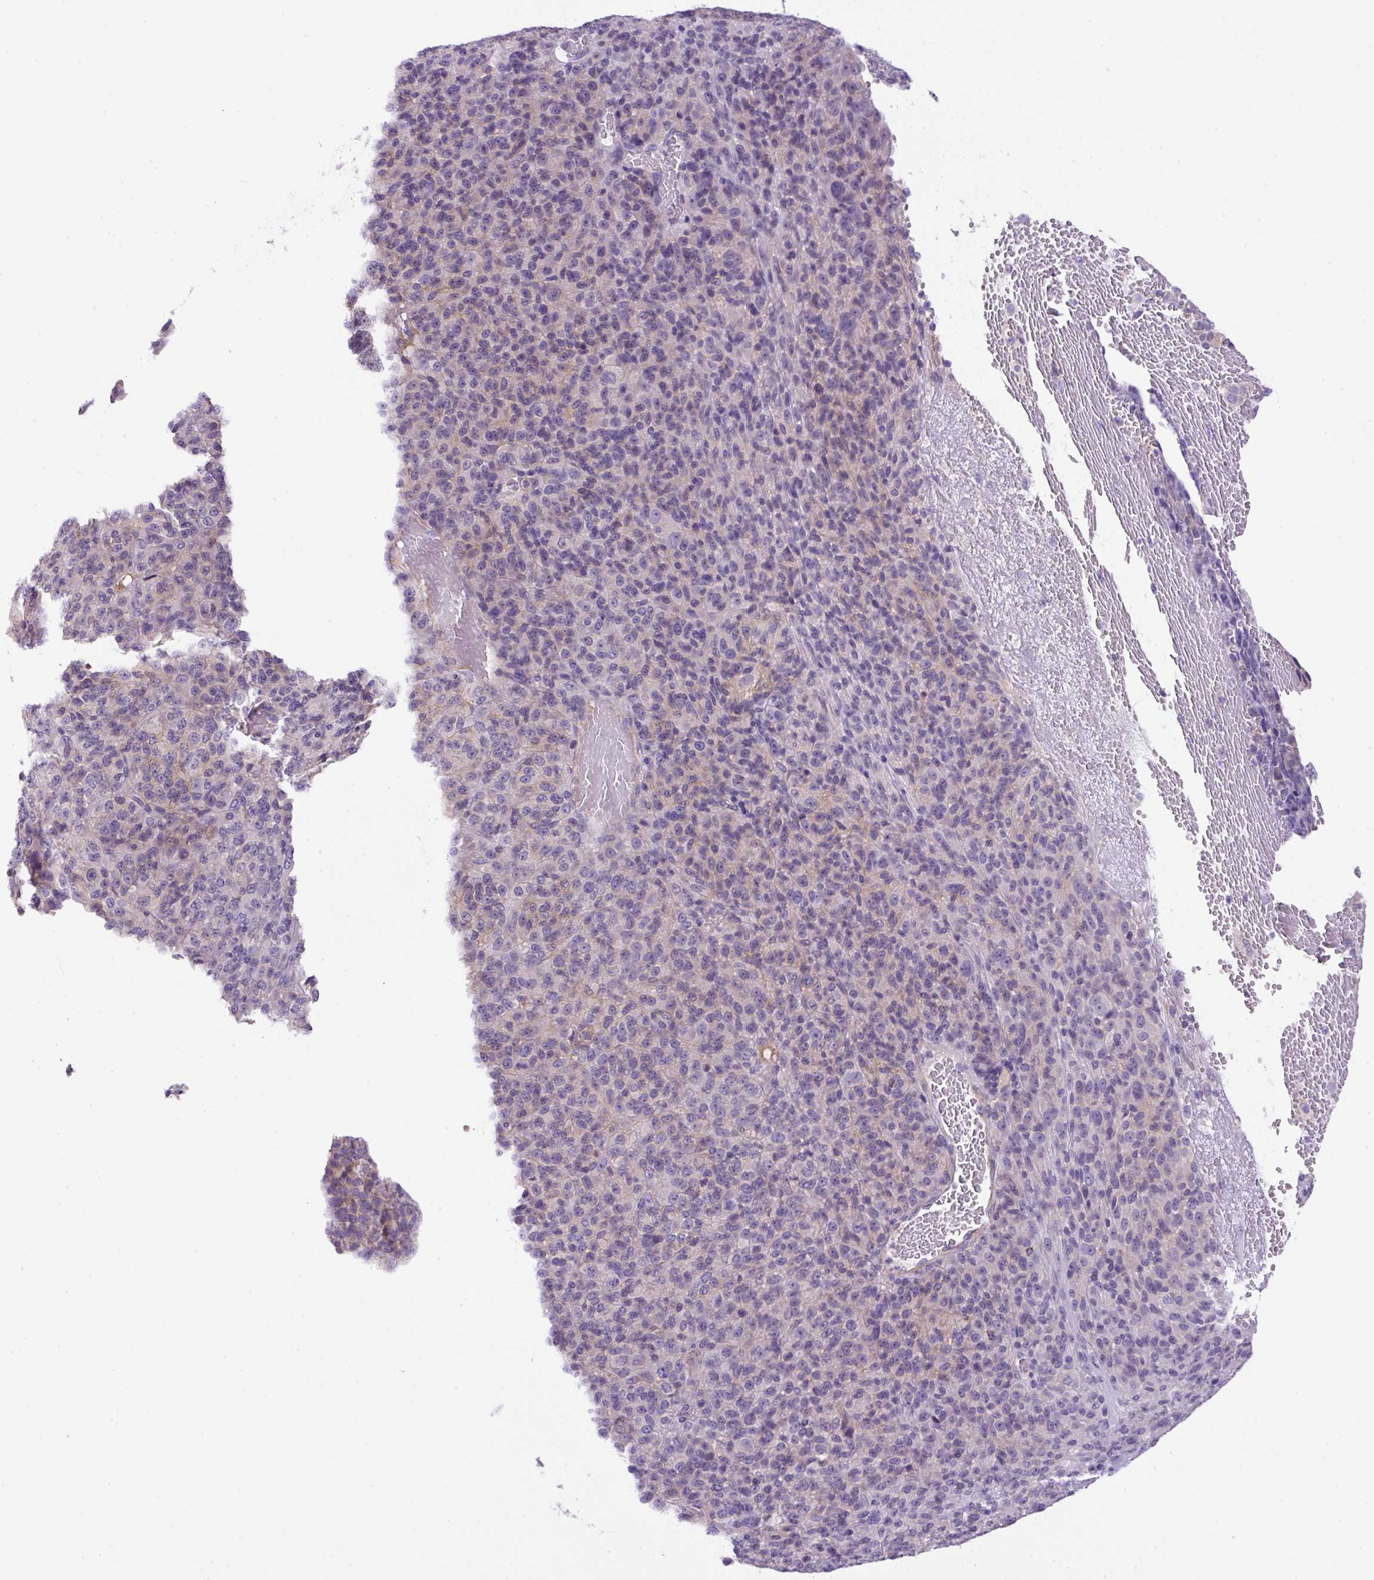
{"staining": {"intensity": "negative", "quantity": "none", "location": "none"}, "tissue": "melanoma", "cell_type": "Tumor cells", "image_type": "cancer", "snomed": [{"axis": "morphology", "description": "Malignant melanoma, Metastatic site"}, {"axis": "topography", "description": "Brain"}], "caption": "Immunohistochemistry (IHC) photomicrograph of neoplastic tissue: malignant melanoma (metastatic site) stained with DAB (3,3'-diaminobenzidine) displays no significant protein expression in tumor cells.", "gene": "NPTN", "patient": {"sex": "female", "age": 56}}